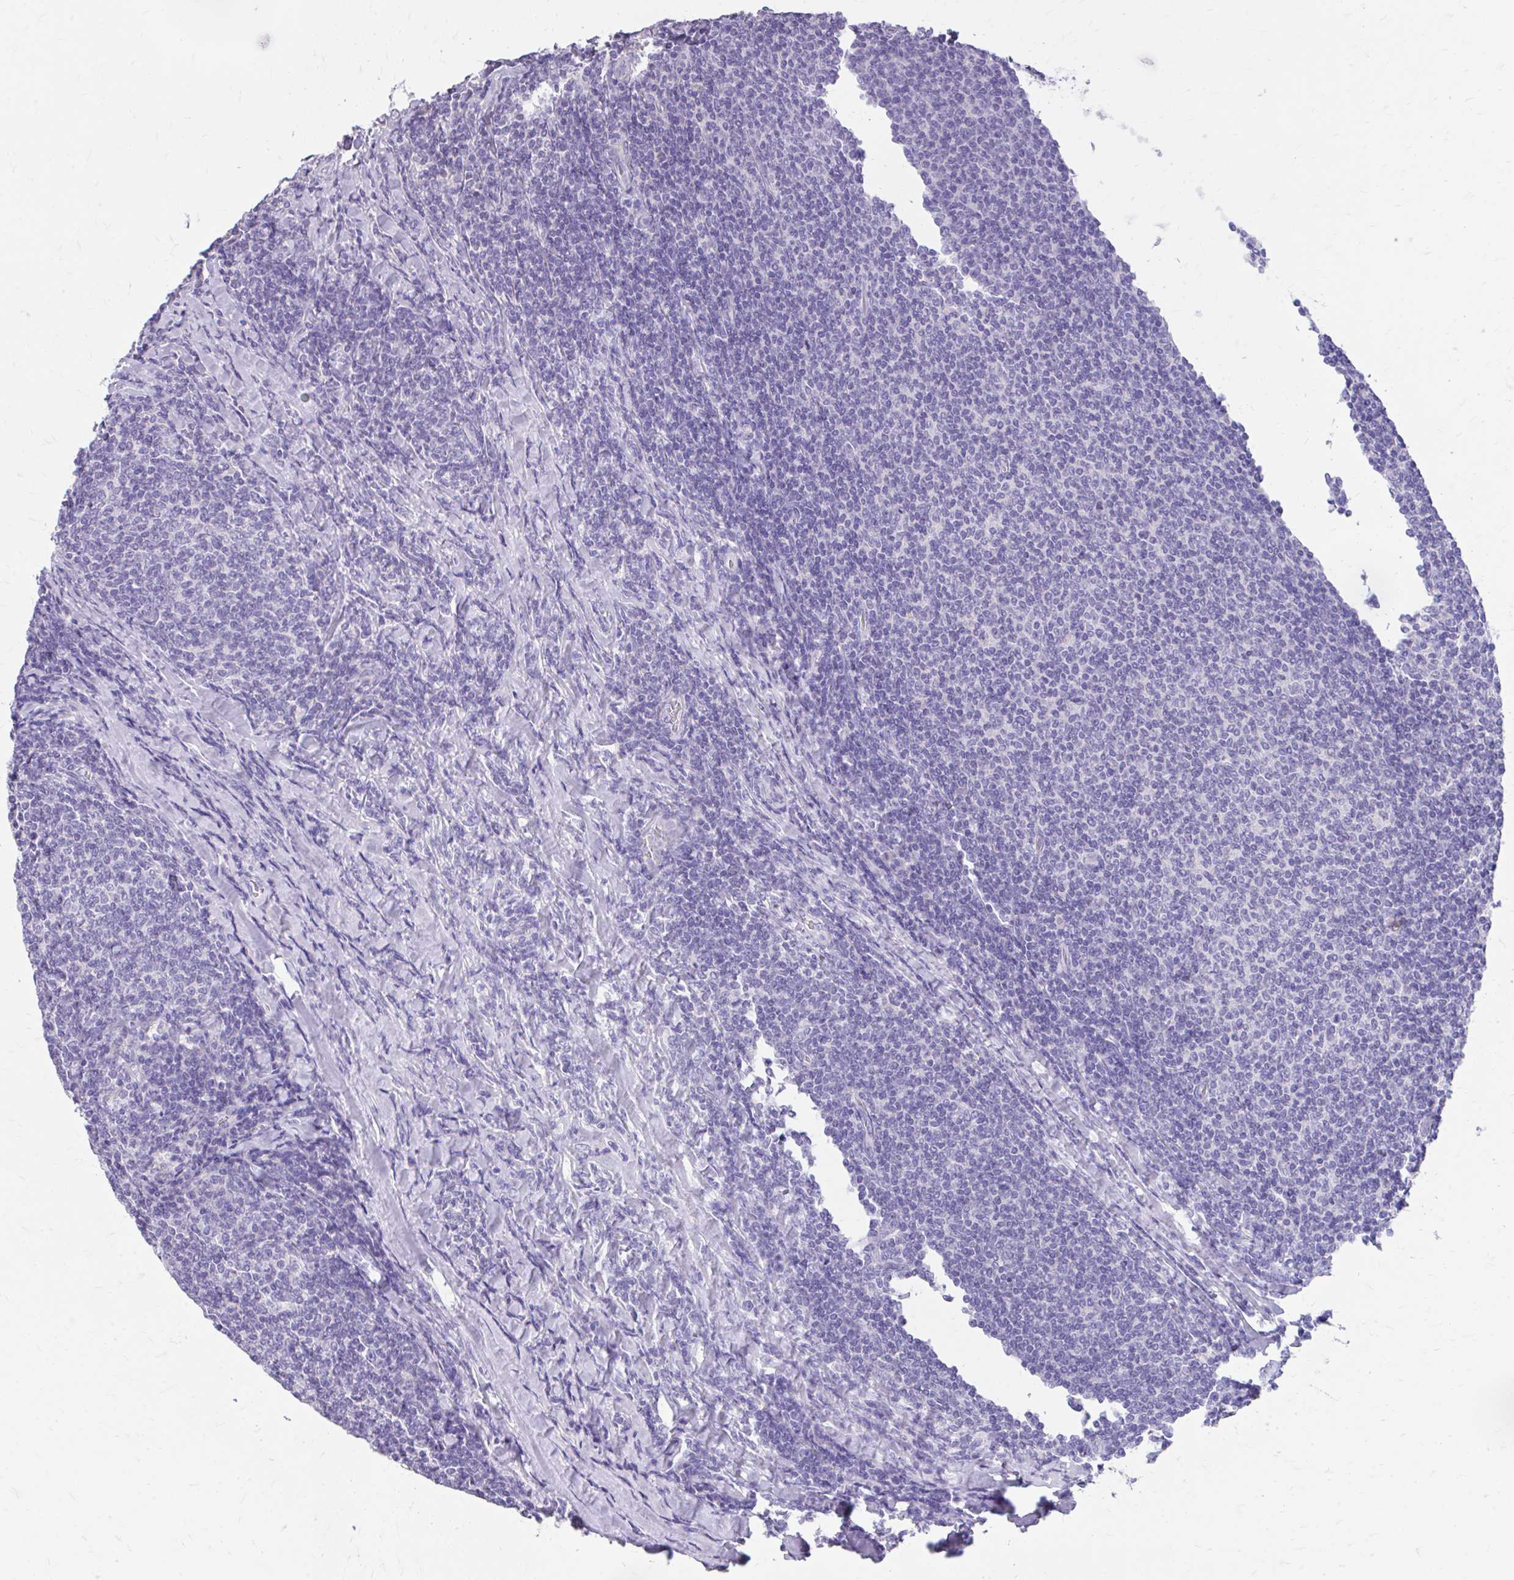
{"staining": {"intensity": "negative", "quantity": "none", "location": "none"}, "tissue": "lymphoma", "cell_type": "Tumor cells", "image_type": "cancer", "snomed": [{"axis": "morphology", "description": "Malignant lymphoma, non-Hodgkin's type, Low grade"}, {"axis": "topography", "description": "Lymph node"}], "caption": "Immunohistochemistry micrograph of human lymphoma stained for a protein (brown), which shows no expression in tumor cells.", "gene": "CFH", "patient": {"sex": "male", "age": 52}}